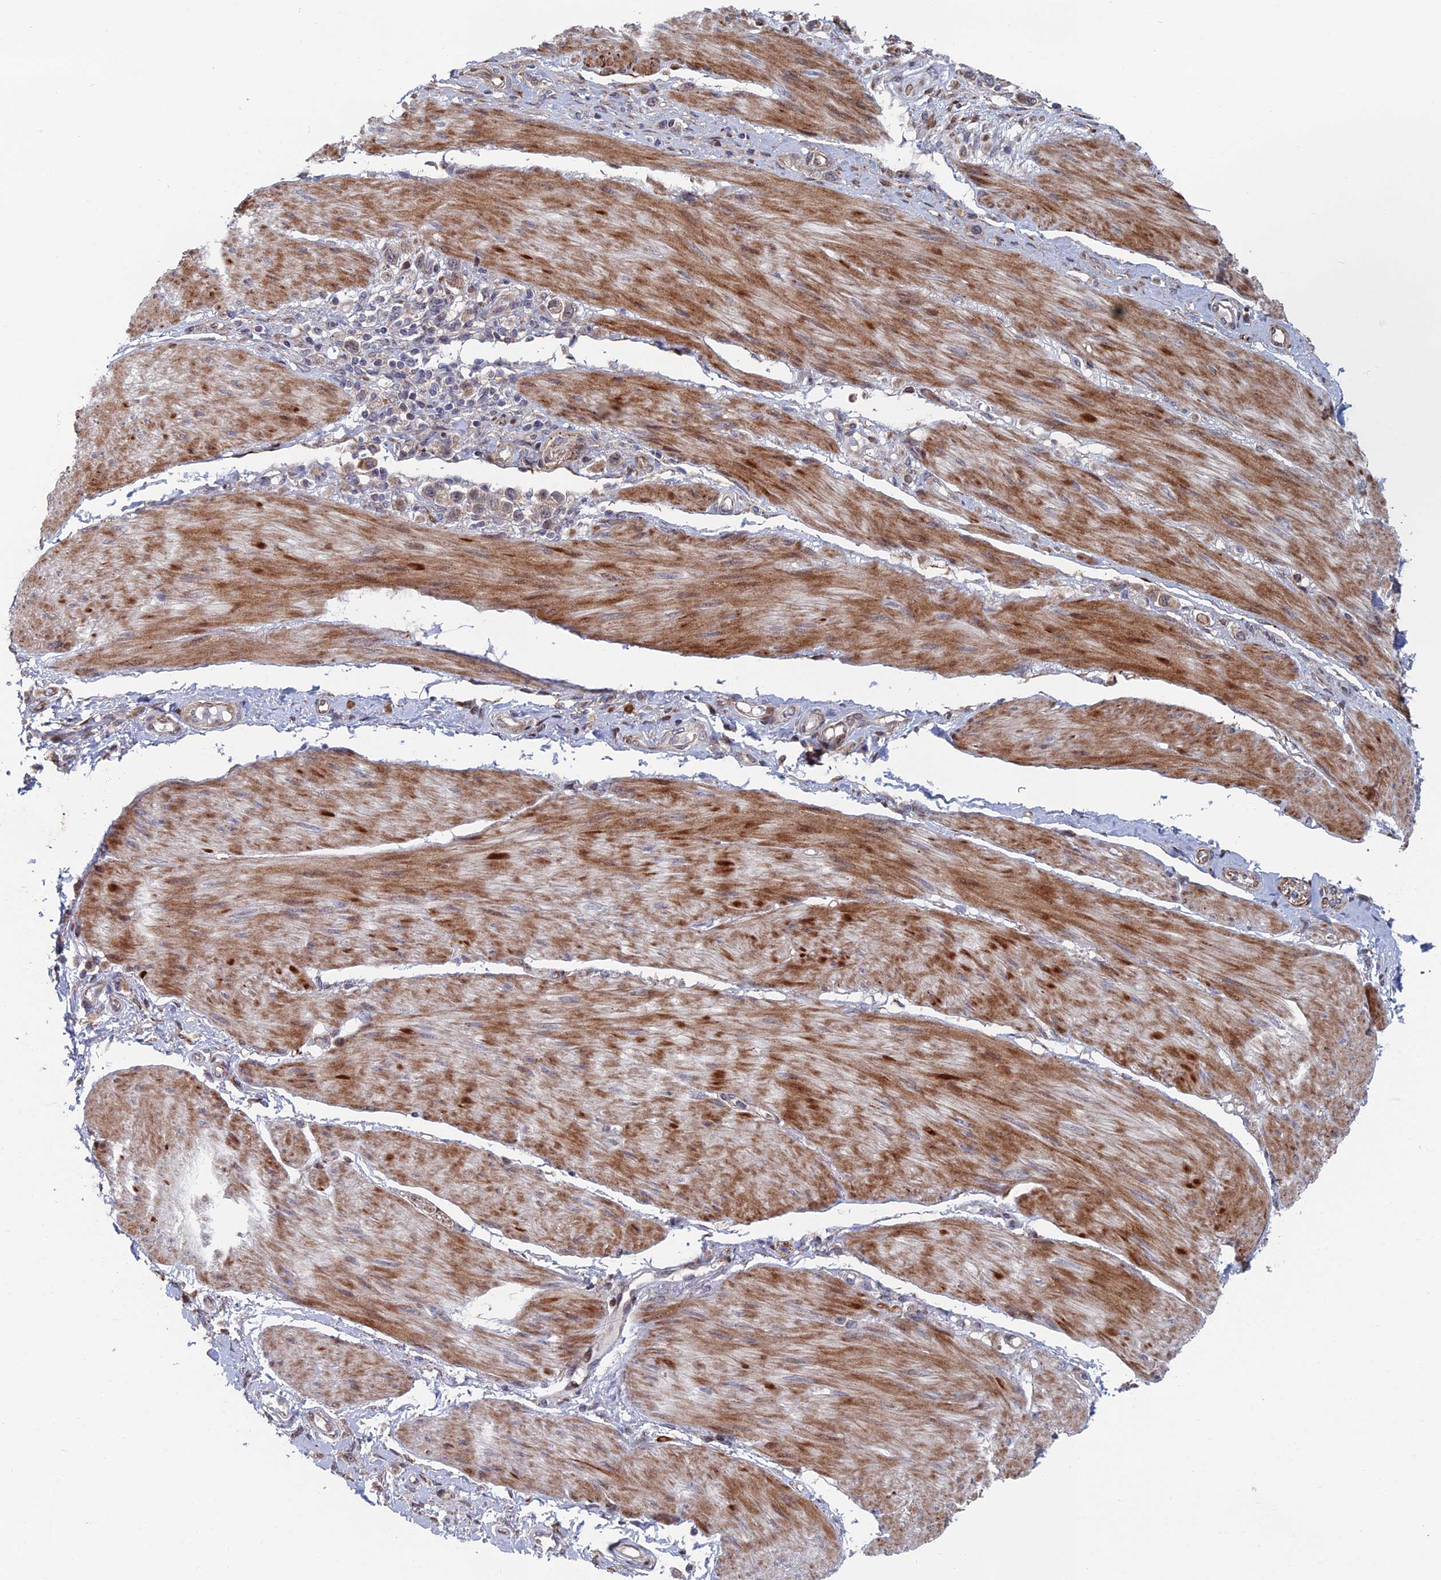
{"staining": {"intensity": "moderate", "quantity": "25%-75%", "location": "cytoplasmic/membranous"}, "tissue": "stomach cancer", "cell_type": "Tumor cells", "image_type": "cancer", "snomed": [{"axis": "morphology", "description": "Adenocarcinoma, NOS"}, {"axis": "topography", "description": "Stomach"}], "caption": "Protein analysis of stomach adenocarcinoma tissue exhibits moderate cytoplasmic/membranous expression in about 25%-75% of tumor cells.", "gene": "GTF2IRD1", "patient": {"sex": "female", "age": 65}}